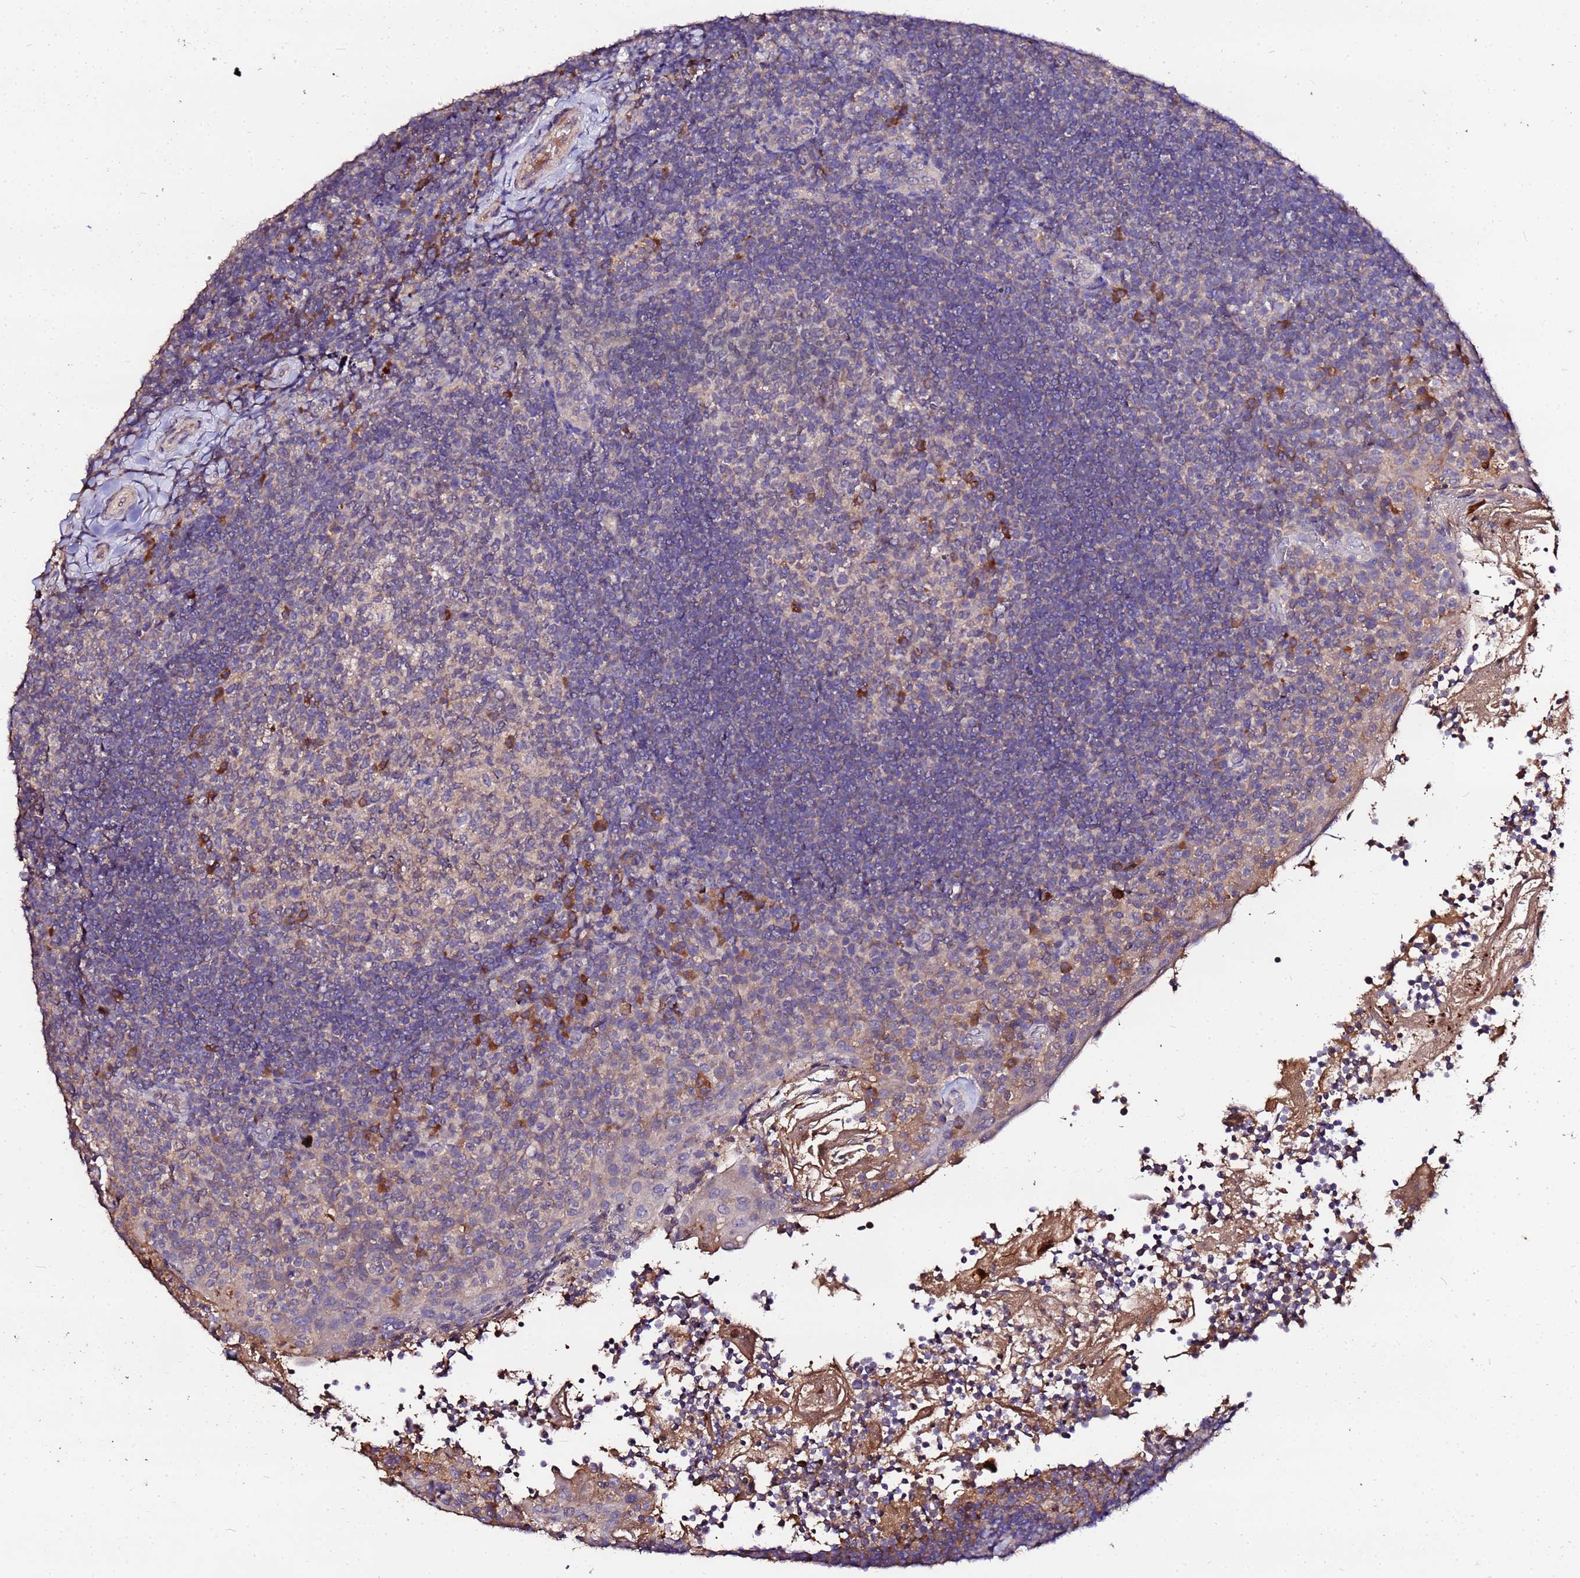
{"staining": {"intensity": "moderate", "quantity": "<25%", "location": "cytoplasmic/membranous"}, "tissue": "tonsil", "cell_type": "Germinal center cells", "image_type": "normal", "snomed": [{"axis": "morphology", "description": "Normal tissue, NOS"}, {"axis": "topography", "description": "Tonsil"}], "caption": "Human tonsil stained with a brown dye shows moderate cytoplasmic/membranous positive positivity in approximately <25% of germinal center cells.", "gene": "MTERF1", "patient": {"sex": "female", "age": 10}}